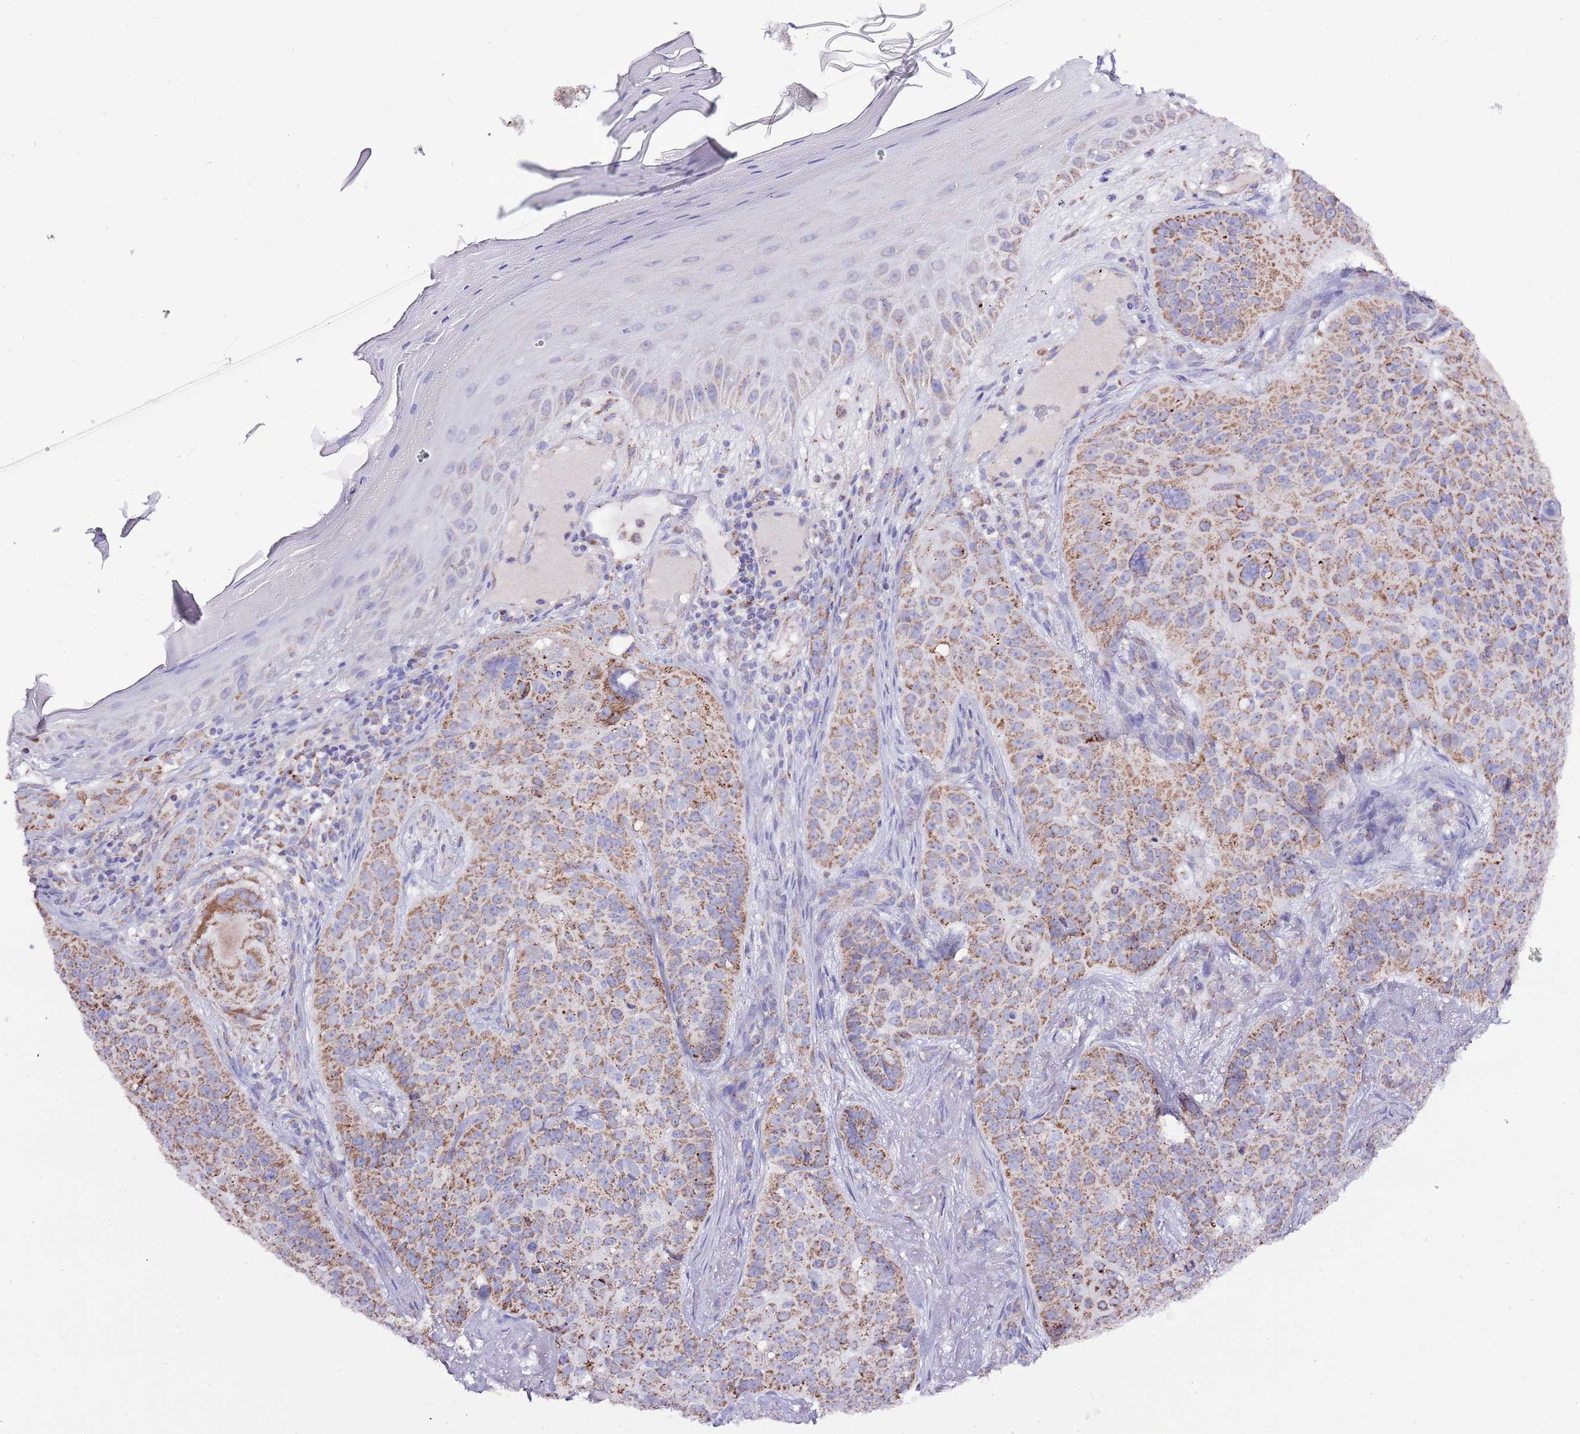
{"staining": {"intensity": "moderate", "quantity": ">75%", "location": "cytoplasmic/membranous"}, "tissue": "skin cancer", "cell_type": "Tumor cells", "image_type": "cancer", "snomed": [{"axis": "morphology", "description": "Basal cell carcinoma"}, {"axis": "topography", "description": "Skin"}], "caption": "Immunohistochemistry of human skin basal cell carcinoma displays medium levels of moderate cytoplasmic/membranous expression in about >75% of tumor cells. The staining was performed using DAB (3,3'-diaminobenzidine) to visualize the protein expression in brown, while the nuclei were stained in blue with hematoxylin (Magnification: 20x).", "gene": "TEKTIP1", "patient": {"sex": "female", "age": 92}}